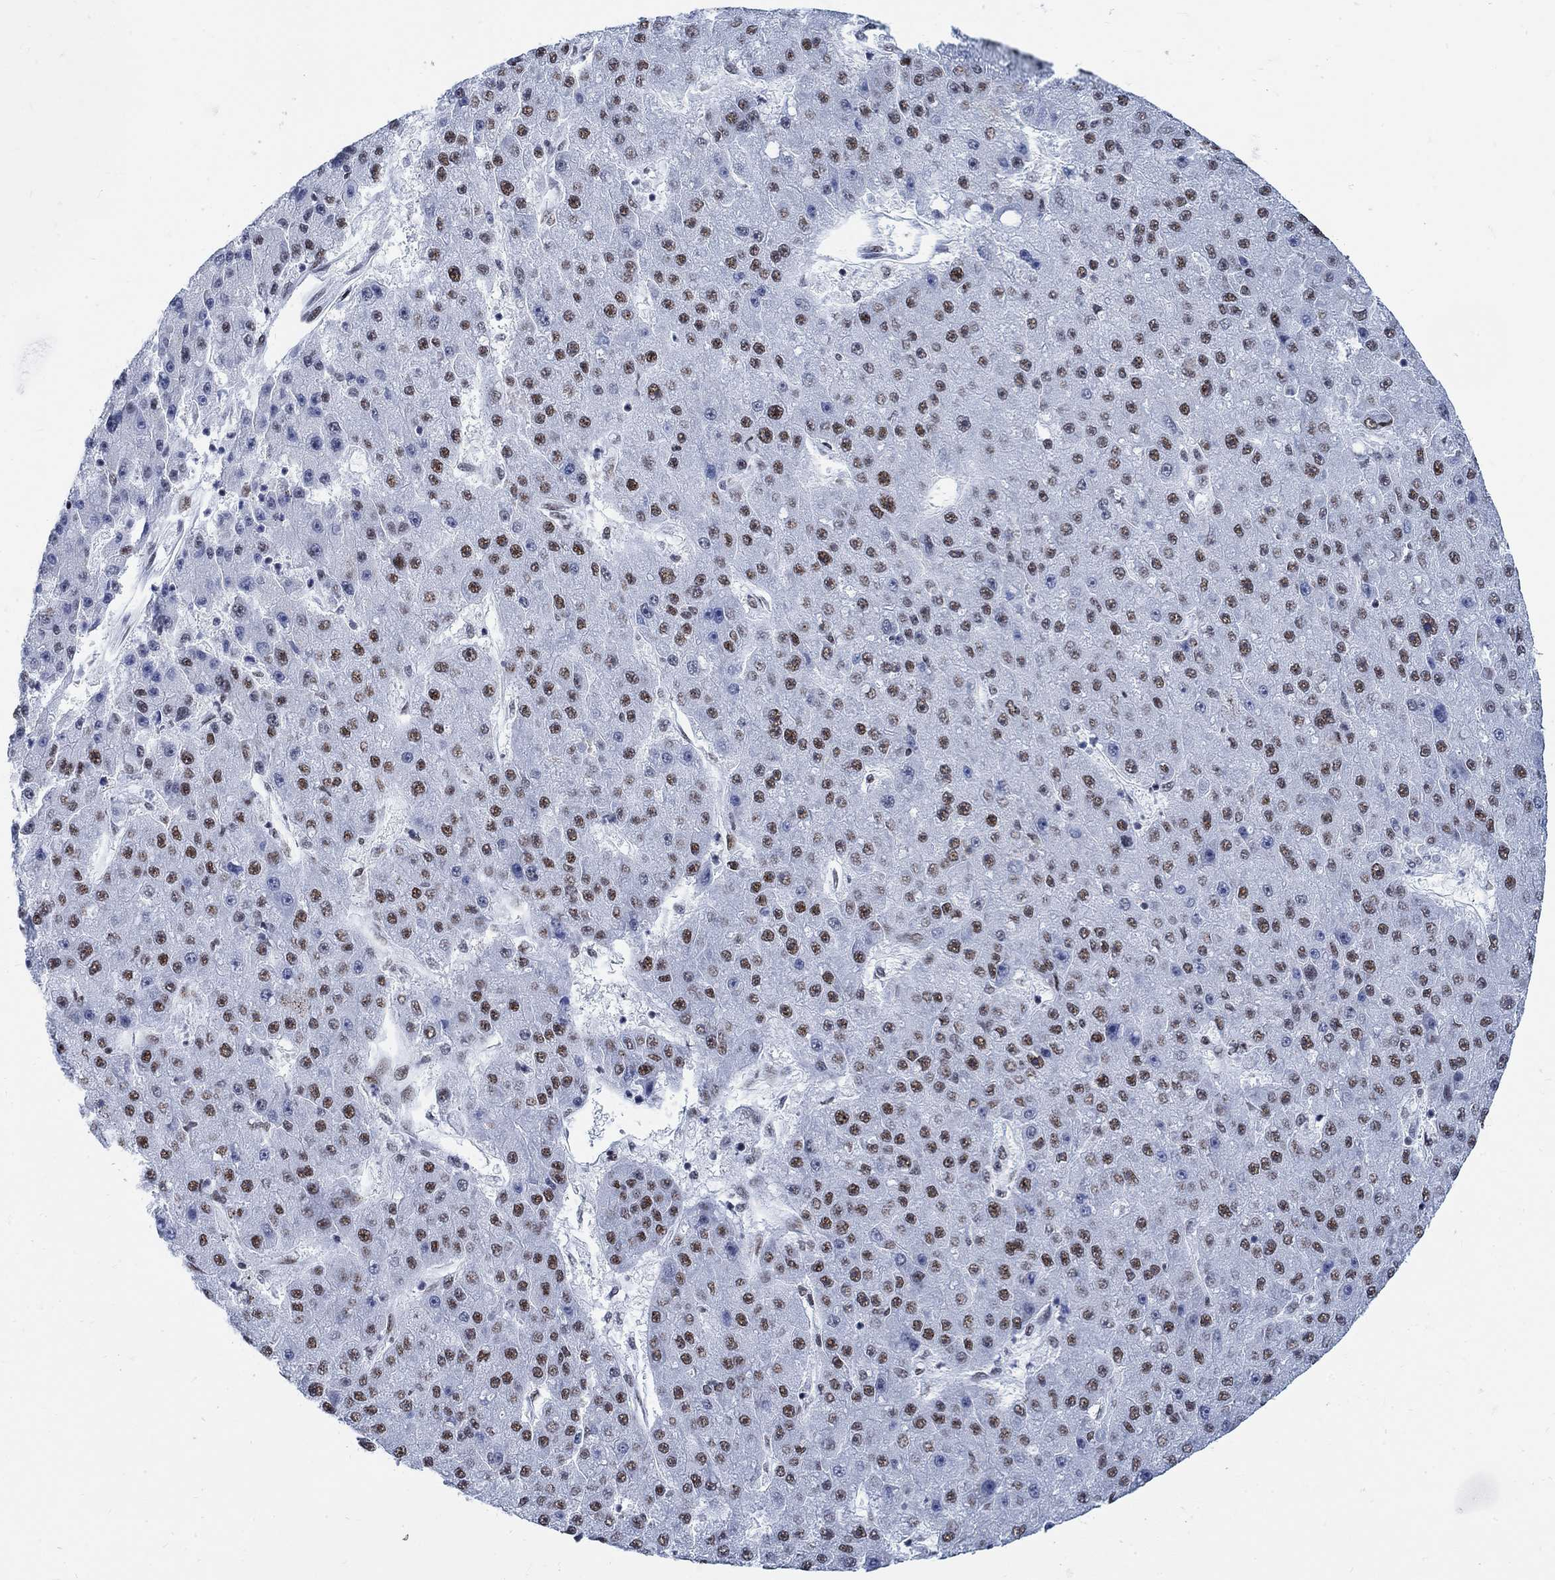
{"staining": {"intensity": "moderate", "quantity": "25%-75%", "location": "nuclear"}, "tissue": "liver cancer", "cell_type": "Tumor cells", "image_type": "cancer", "snomed": [{"axis": "morphology", "description": "Carcinoma, Hepatocellular, NOS"}, {"axis": "topography", "description": "Liver"}], "caption": "The histopathology image exhibits staining of liver hepatocellular carcinoma, revealing moderate nuclear protein positivity (brown color) within tumor cells. The staining is performed using DAB (3,3'-diaminobenzidine) brown chromogen to label protein expression. The nuclei are counter-stained blue using hematoxylin.", "gene": "DLK1", "patient": {"sex": "male", "age": 67}}